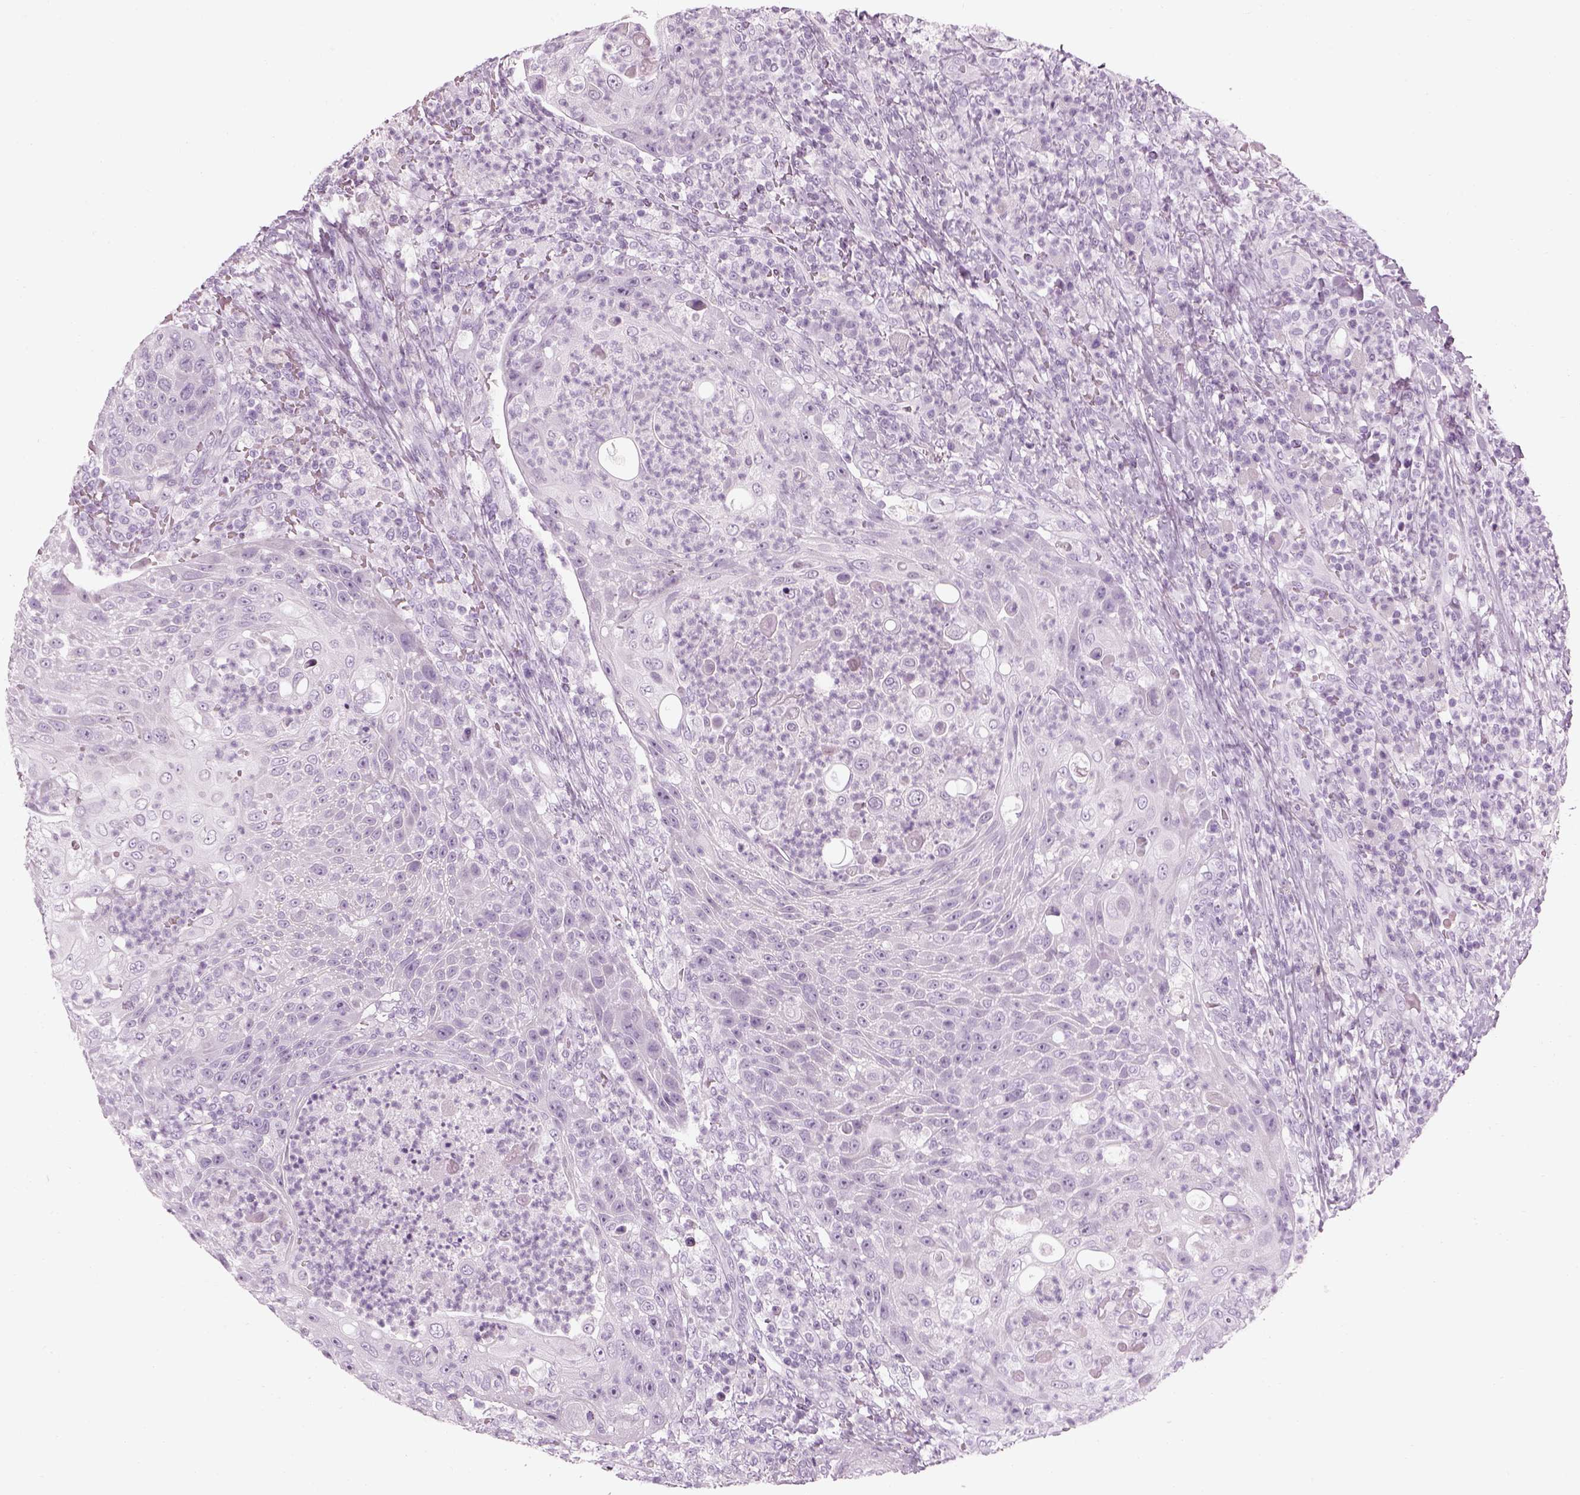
{"staining": {"intensity": "negative", "quantity": "none", "location": "none"}, "tissue": "head and neck cancer", "cell_type": "Tumor cells", "image_type": "cancer", "snomed": [{"axis": "morphology", "description": "Squamous cell carcinoma, NOS"}, {"axis": "topography", "description": "Head-Neck"}], "caption": "Immunohistochemistry histopathology image of neoplastic tissue: human head and neck squamous cell carcinoma stained with DAB exhibits no significant protein positivity in tumor cells. The staining was performed using DAB to visualize the protein expression in brown, while the nuclei were stained in blue with hematoxylin (Magnification: 20x).", "gene": "SAG", "patient": {"sex": "male", "age": 69}}